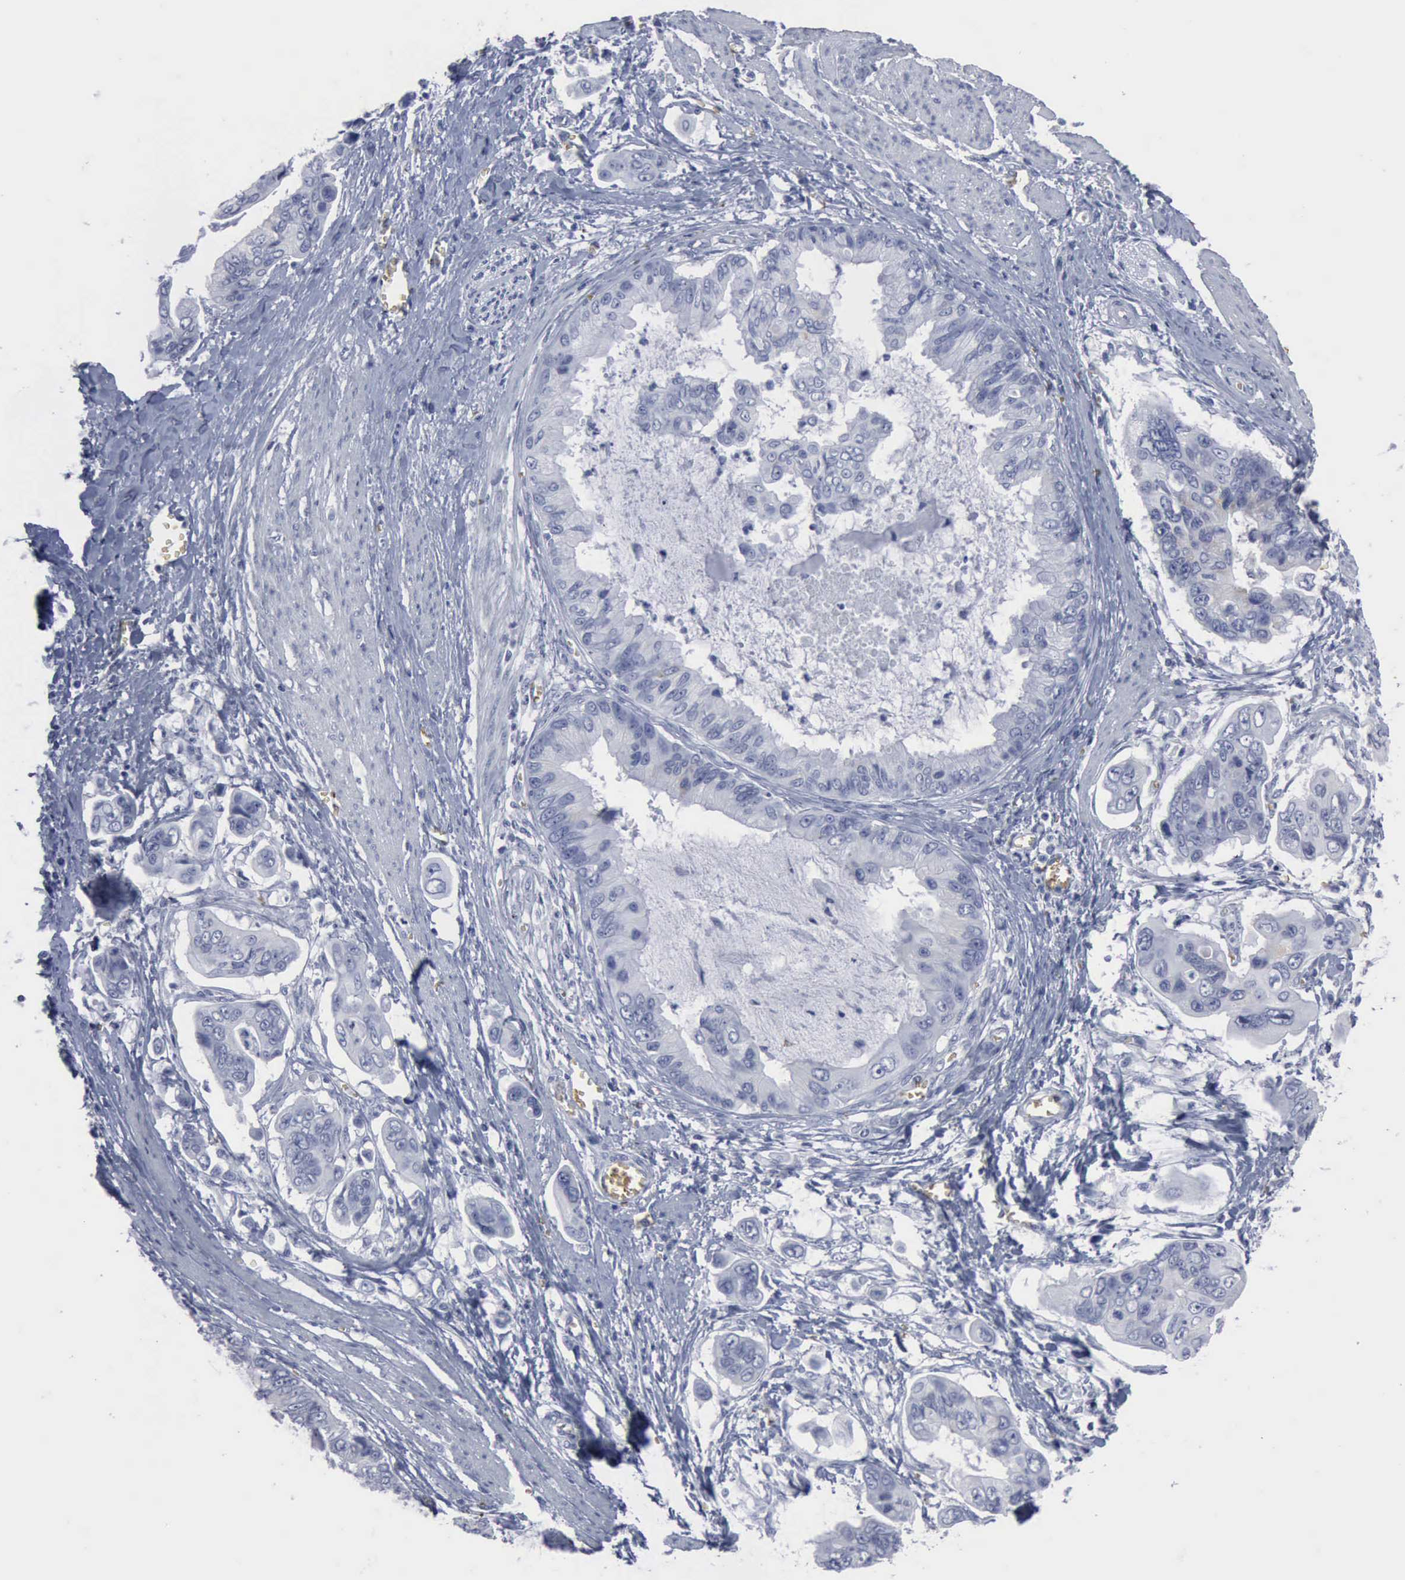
{"staining": {"intensity": "weak", "quantity": "<25%", "location": "cytoplasmic/membranous"}, "tissue": "stomach cancer", "cell_type": "Tumor cells", "image_type": "cancer", "snomed": [{"axis": "morphology", "description": "Adenocarcinoma, NOS"}, {"axis": "topography", "description": "Stomach, upper"}], "caption": "This is an immunohistochemistry (IHC) image of stomach adenocarcinoma. There is no expression in tumor cells.", "gene": "TGFB1", "patient": {"sex": "male", "age": 80}}